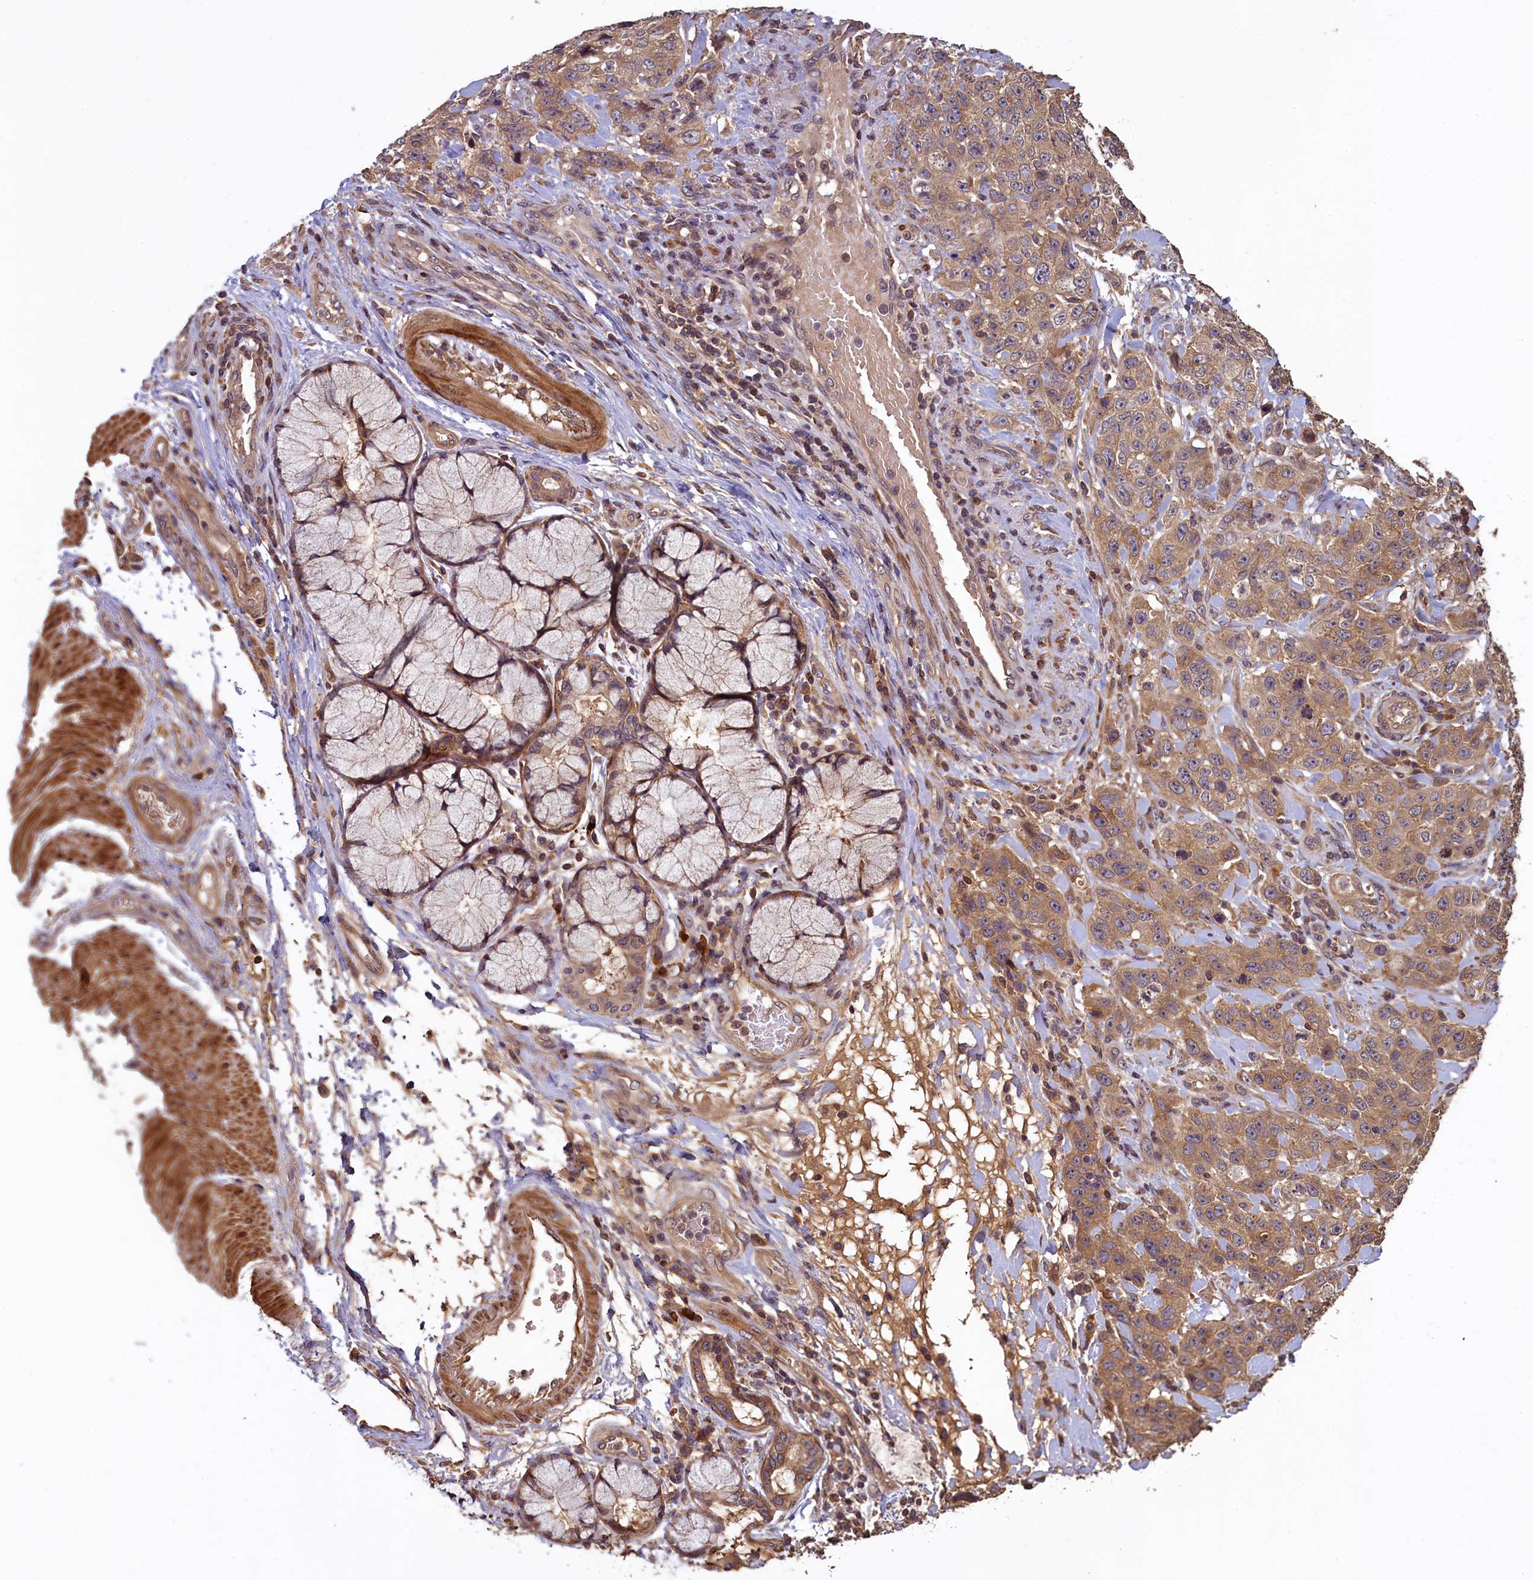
{"staining": {"intensity": "moderate", "quantity": ">75%", "location": "cytoplasmic/membranous"}, "tissue": "stomach cancer", "cell_type": "Tumor cells", "image_type": "cancer", "snomed": [{"axis": "morphology", "description": "Adenocarcinoma, NOS"}, {"axis": "topography", "description": "Stomach"}], "caption": "Immunohistochemical staining of adenocarcinoma (stomach) demonstrates moderate cytoplasmic/membranous protein positivity in approximately >75% of tumor cells. The protein is shown in brown color, while the nuclei are stained blue.", "gene": "NUDT6", "patient": {"sex": "male", "age": 48}}